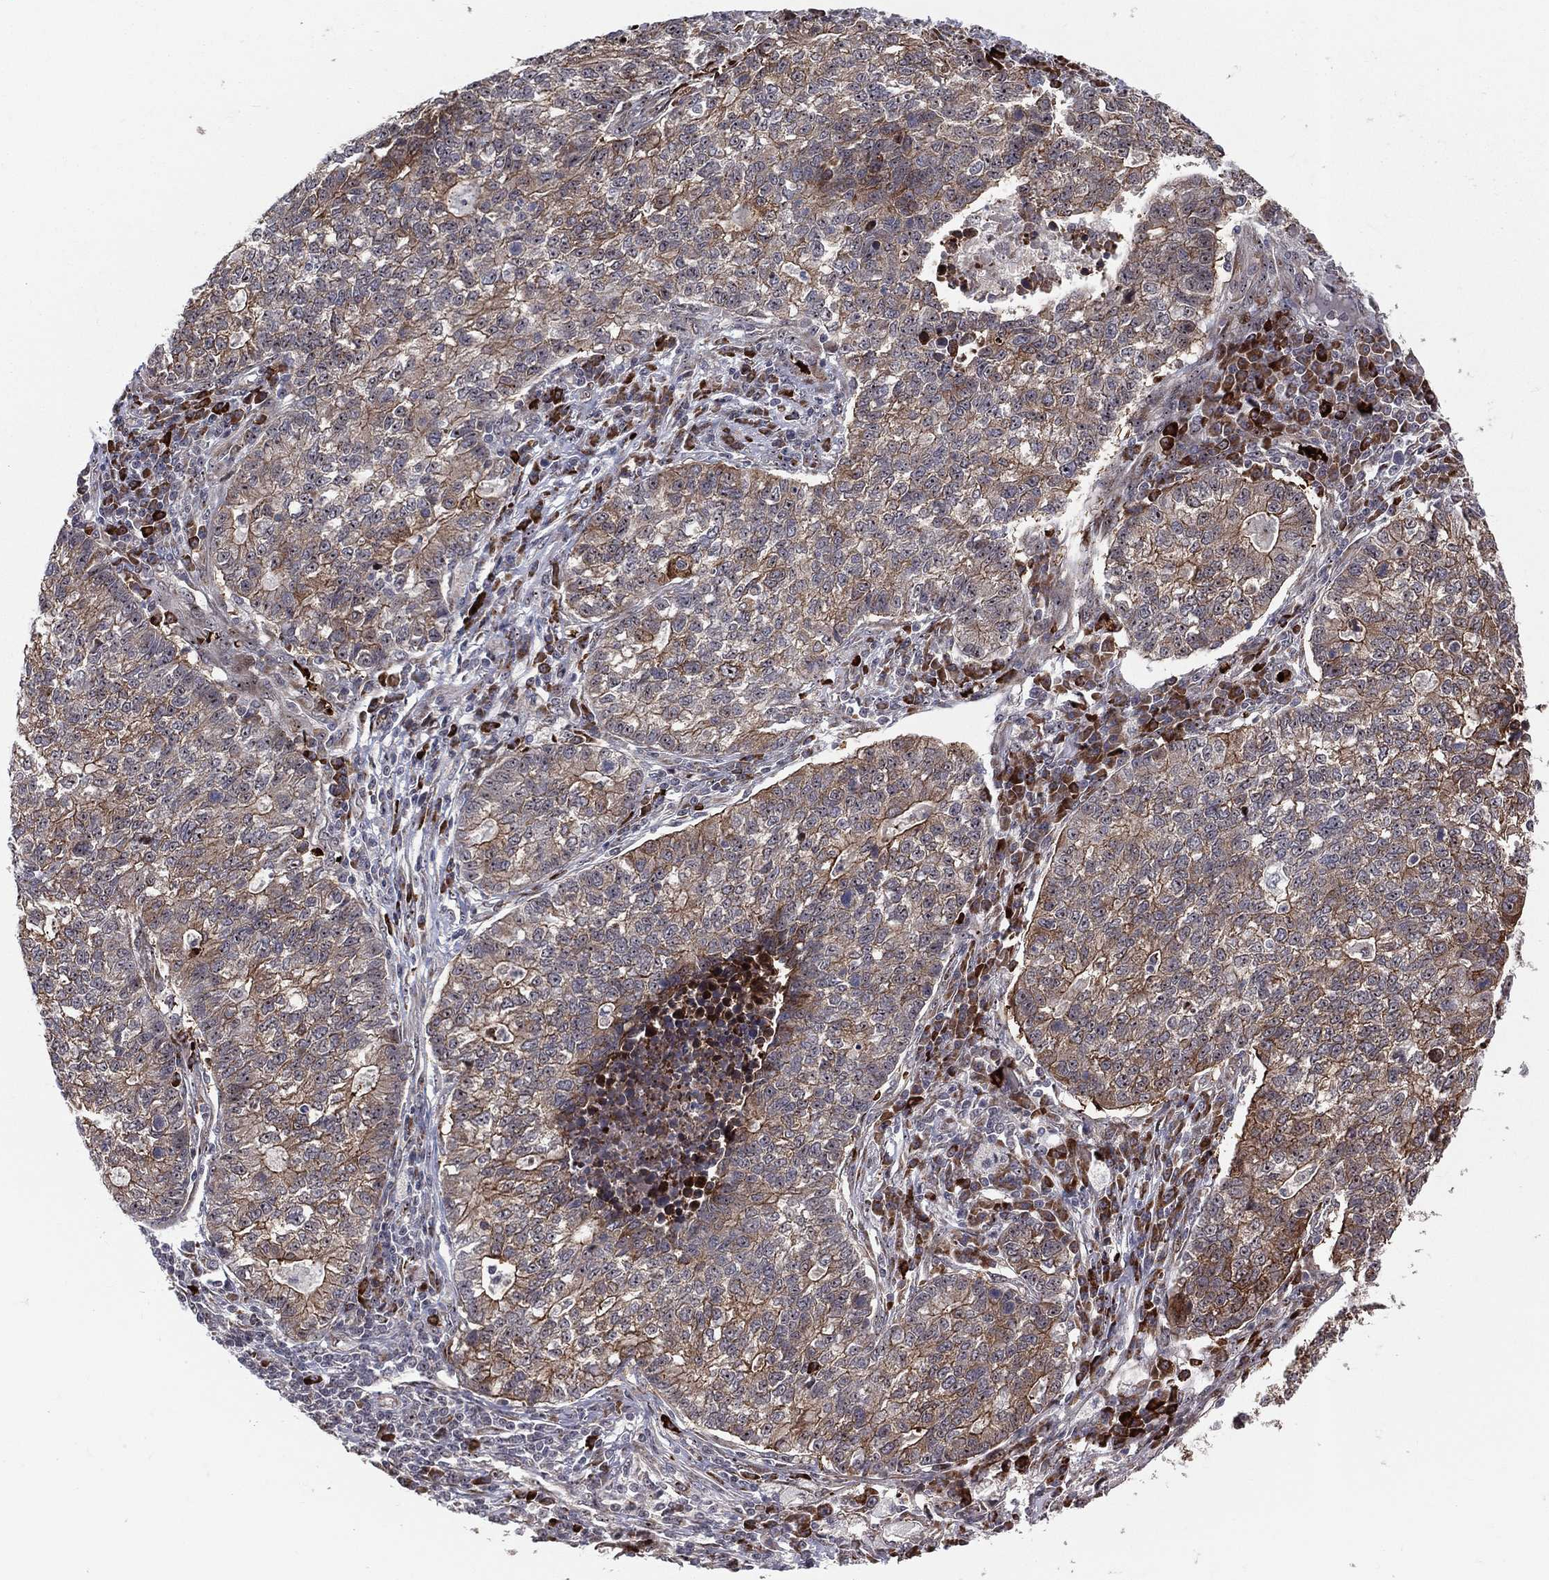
{"staining": {"intensity": "moderate", "quantity": "25%-75%", "location": "cytoplasmic/membranous"}, "tissue": "lung cancer", "cell_type": "Tumor cells", "image_type": "cancer", "snomed": [{"axis": "morphology", "description": "Adenocarcinoma, NOS"}, {"axis": "topography", "description": "Lung"}], "caption": "There is medium levels of moderate cytoplasmic/membranous positivity in tumor cells of lung adenocarcinoma, as demonstrated by immunohistochemical staining (brown color).", "gene": "VHL", "patient": {"sex": "male", "age": 57}}